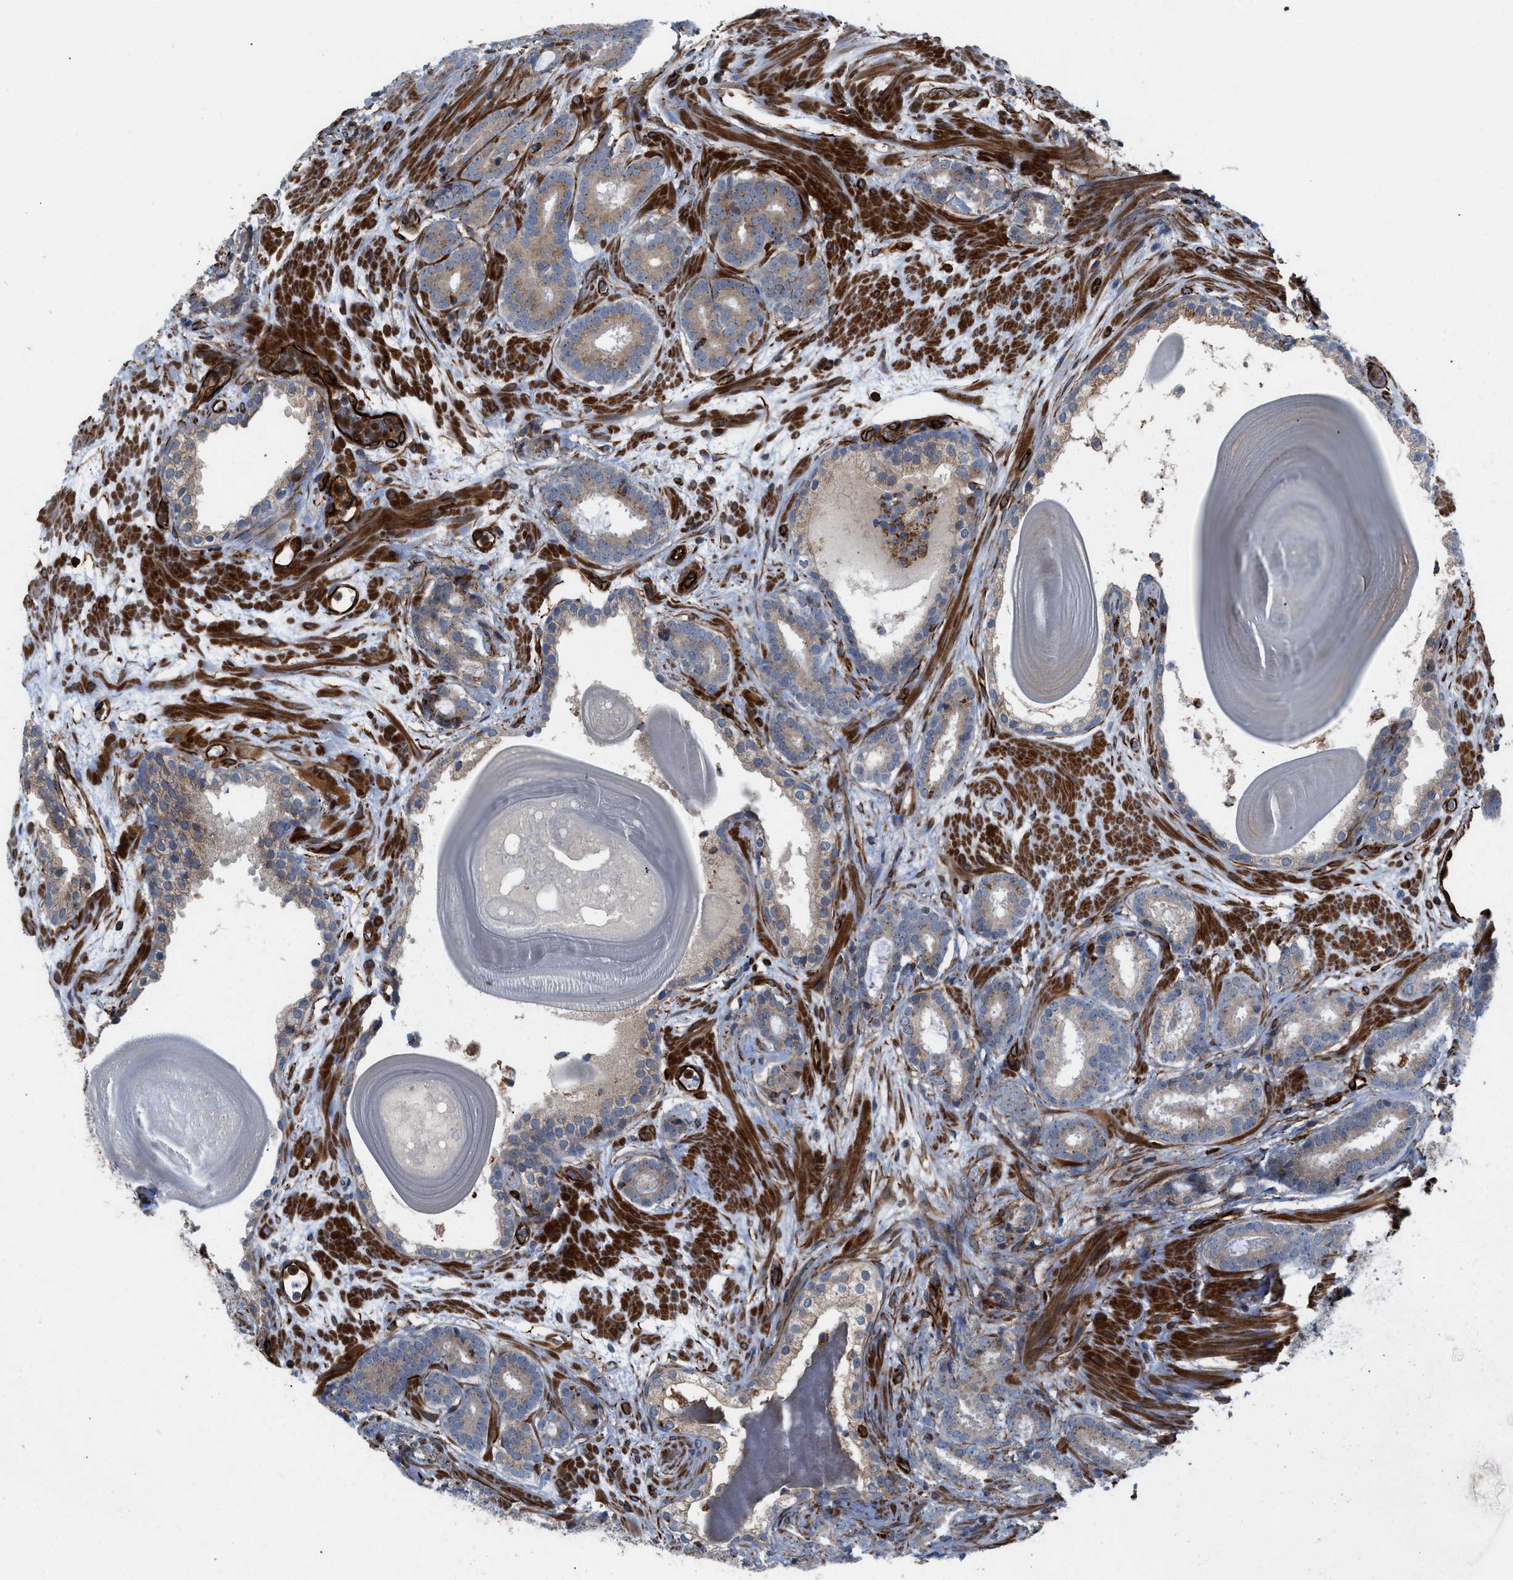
{"staining": {"intensity": "weak", "quantity": "25%-75%", "location": "cytoplasmic/membranous"}, "tissue": "prostate cancer", "cell_type": "Tumor cells", "image_type": "cancer", "snomed": [{"axis": "morphology", "description": "Adenocarcinoma, Low grade"}, {"axis": "topography", "description": "Prostate"}], "caption": "Prostate cancer (low-grade adenocarcinoma) tissue shows weak cytoplasmic/membranous positivity in approximately 25%-75% of tumor cells, visualized by immunohistochemistry. (brown staining indicates protein expression, while blue staining denotes nuclei).", "gene": "PTPRE", "patient": {"sex": "male", "age": 69}}